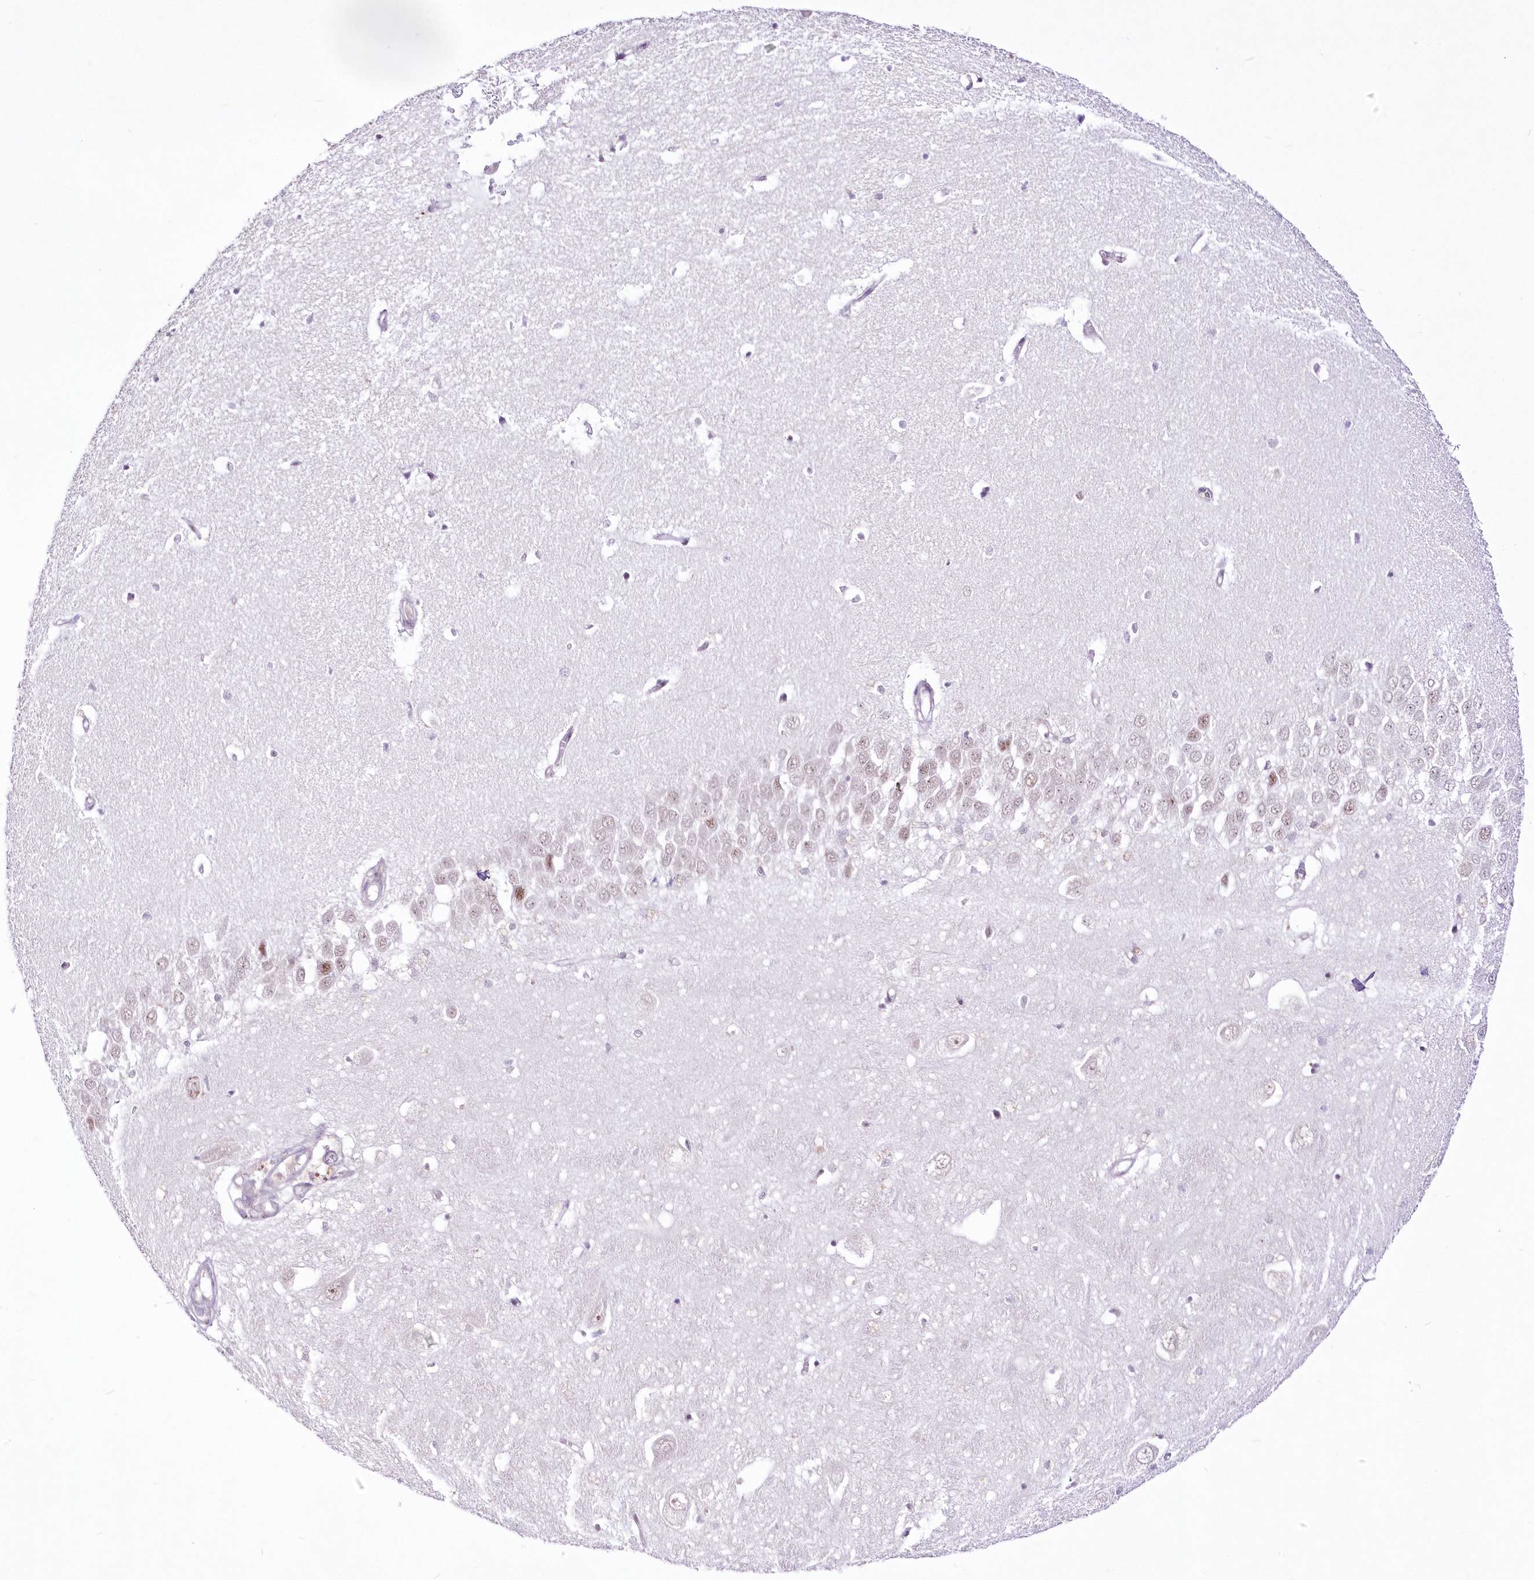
{"staining": {"intensity": "moderate", "quantity": "<25%", "location": "nuclear"}, "tissue": "hippocampus", "cell_type": "Glial cells", "image_type": "normal", "snomed": [{"axis": "morphology", "description": "Normal tissue, NOS"}, {"axis": "topography", "description": "Hippocampus"}], "caption": "Moderate nuclear expression is present in approximately <25% of glial cells in unremarkable hippocampus.", "gene": "NSUN2", "patient": {"sex": "female", "age": 64}}